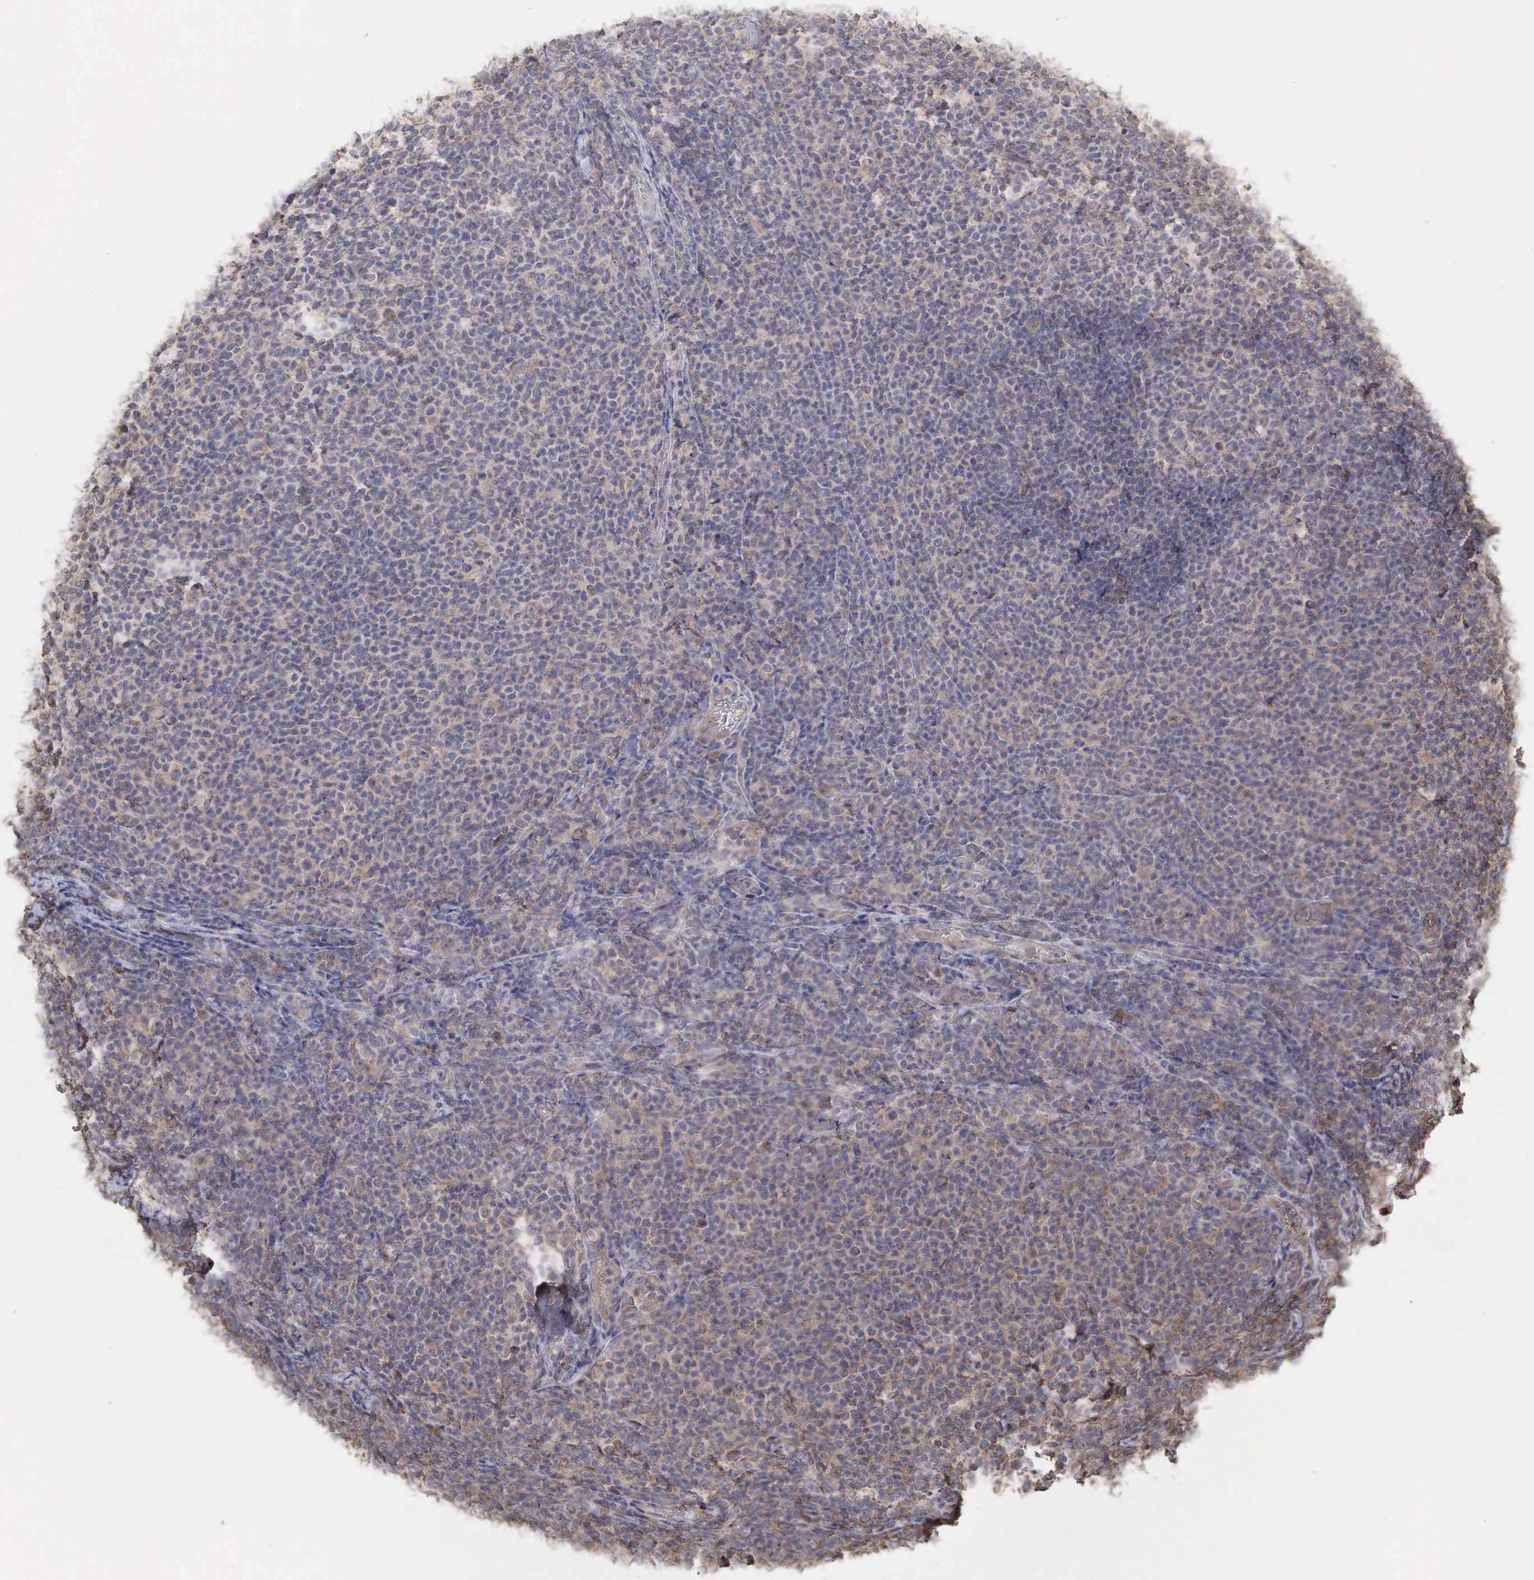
{"staining": {"intensity": "weak", "quantity": ">75%", "location": "cytoplasmic/membranous"}, "tissue": "lymphoma", "cell_type": "Tumor cells", "image_type": "cancer", "snomed": [{"axis": "morphology", "description": "Malignant lymphoma, non-Hodgkin's type, Low grade"}, {"axis": "topography", "description": "Lymph node"}], "caption": "This is a micrograph of IHC staining of malignant lymphoma, non-Hodgkin's type (low-grade), which shows weak expression in the cytoplasmic/membranous of tumor cells.", "gene": "PABPC5", "patient": {"sex": "male", "age": 74}}